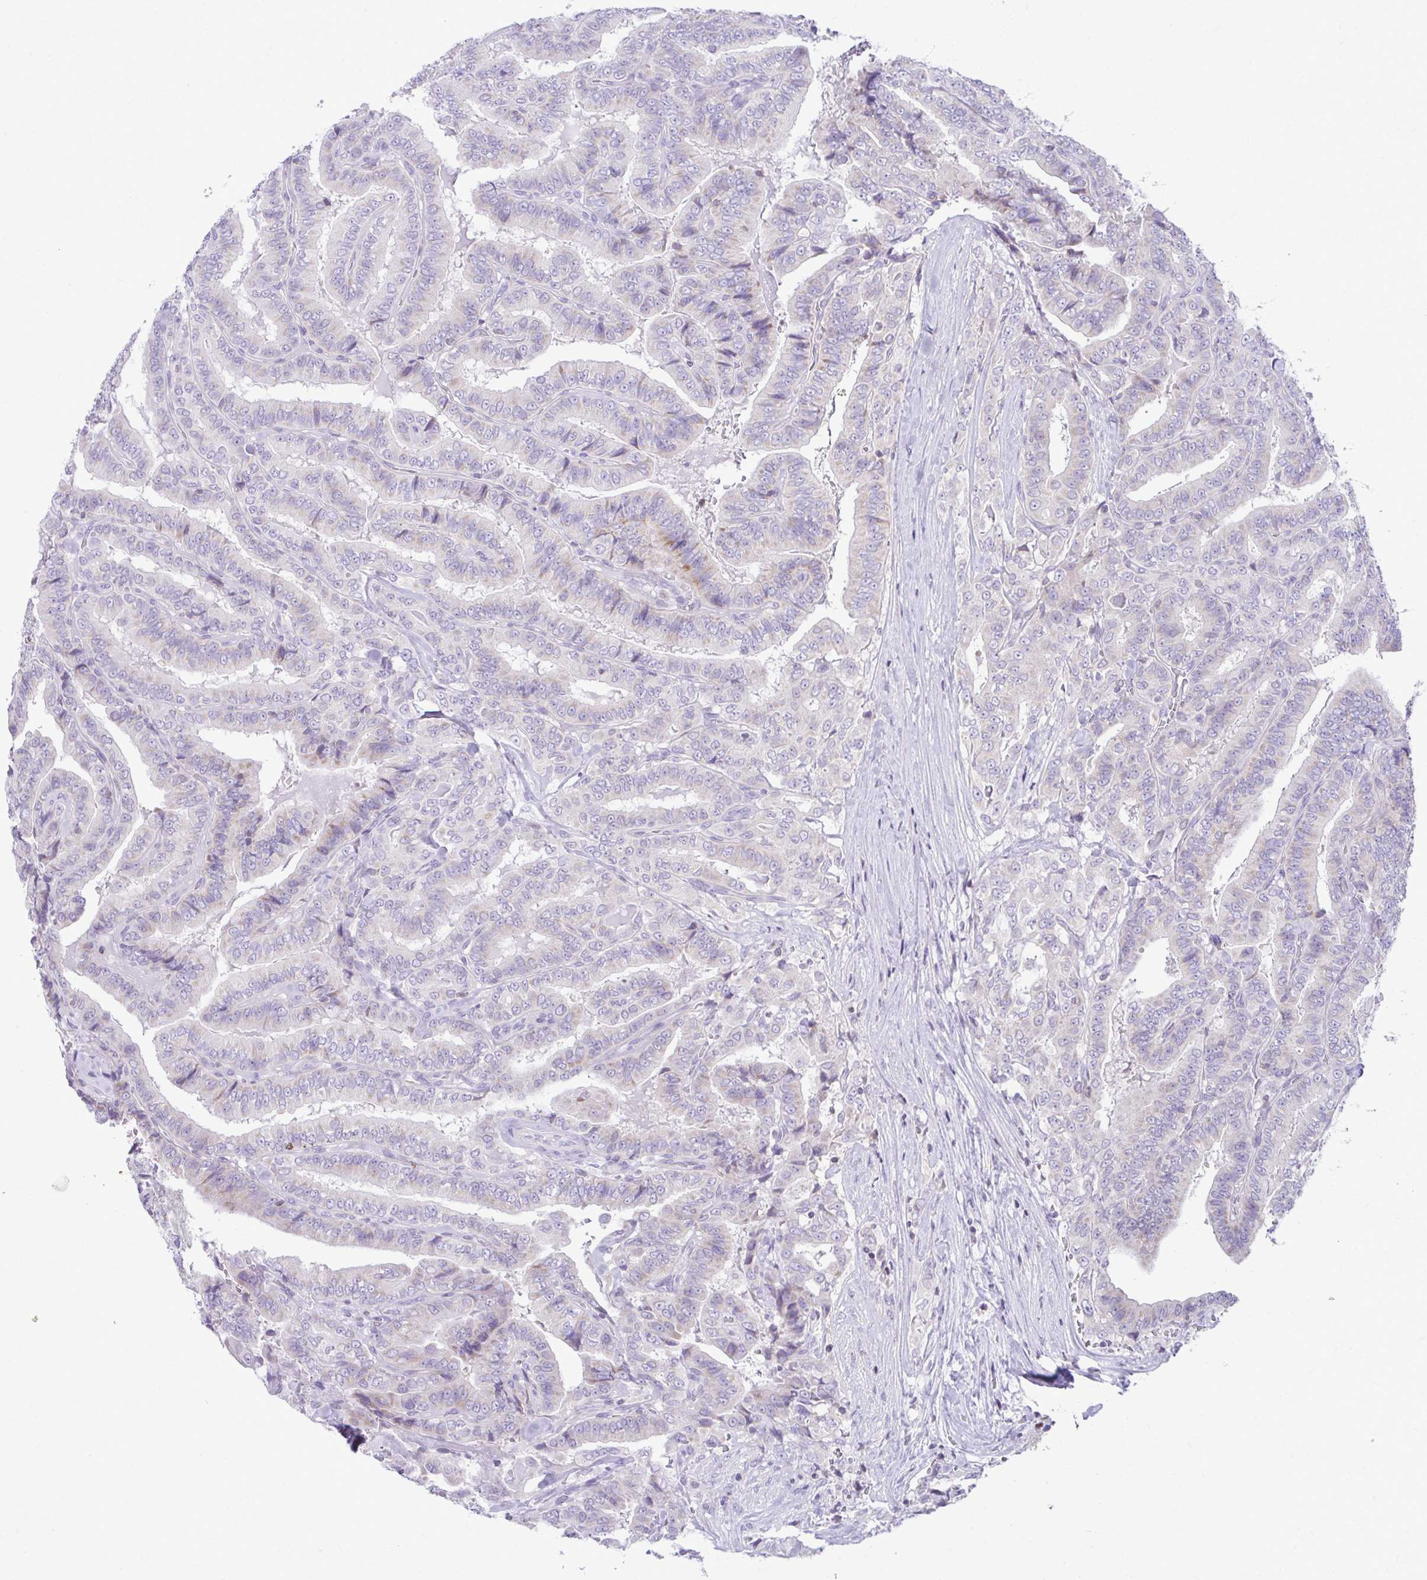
{"staining": {"intensity": "negative", "quantity": "none", "location": "none"}, "tissue": "thyroid cancer", "cell_type": "Tumor cells", "image_type": "cancer", "snomed": [{"axis": "morphology", "description": "Papillary adenocarcinoma, NOS"}, {"axis": "topography", "description": "Thyroid gland"}], "caption": "Human thyroid cancer stained for a protein using immunohistochemistry (IHC) demonstrates no positivity in tumor cells.", "gene": "OR7A5", "patient": {"sex": "male", "age": 61}}